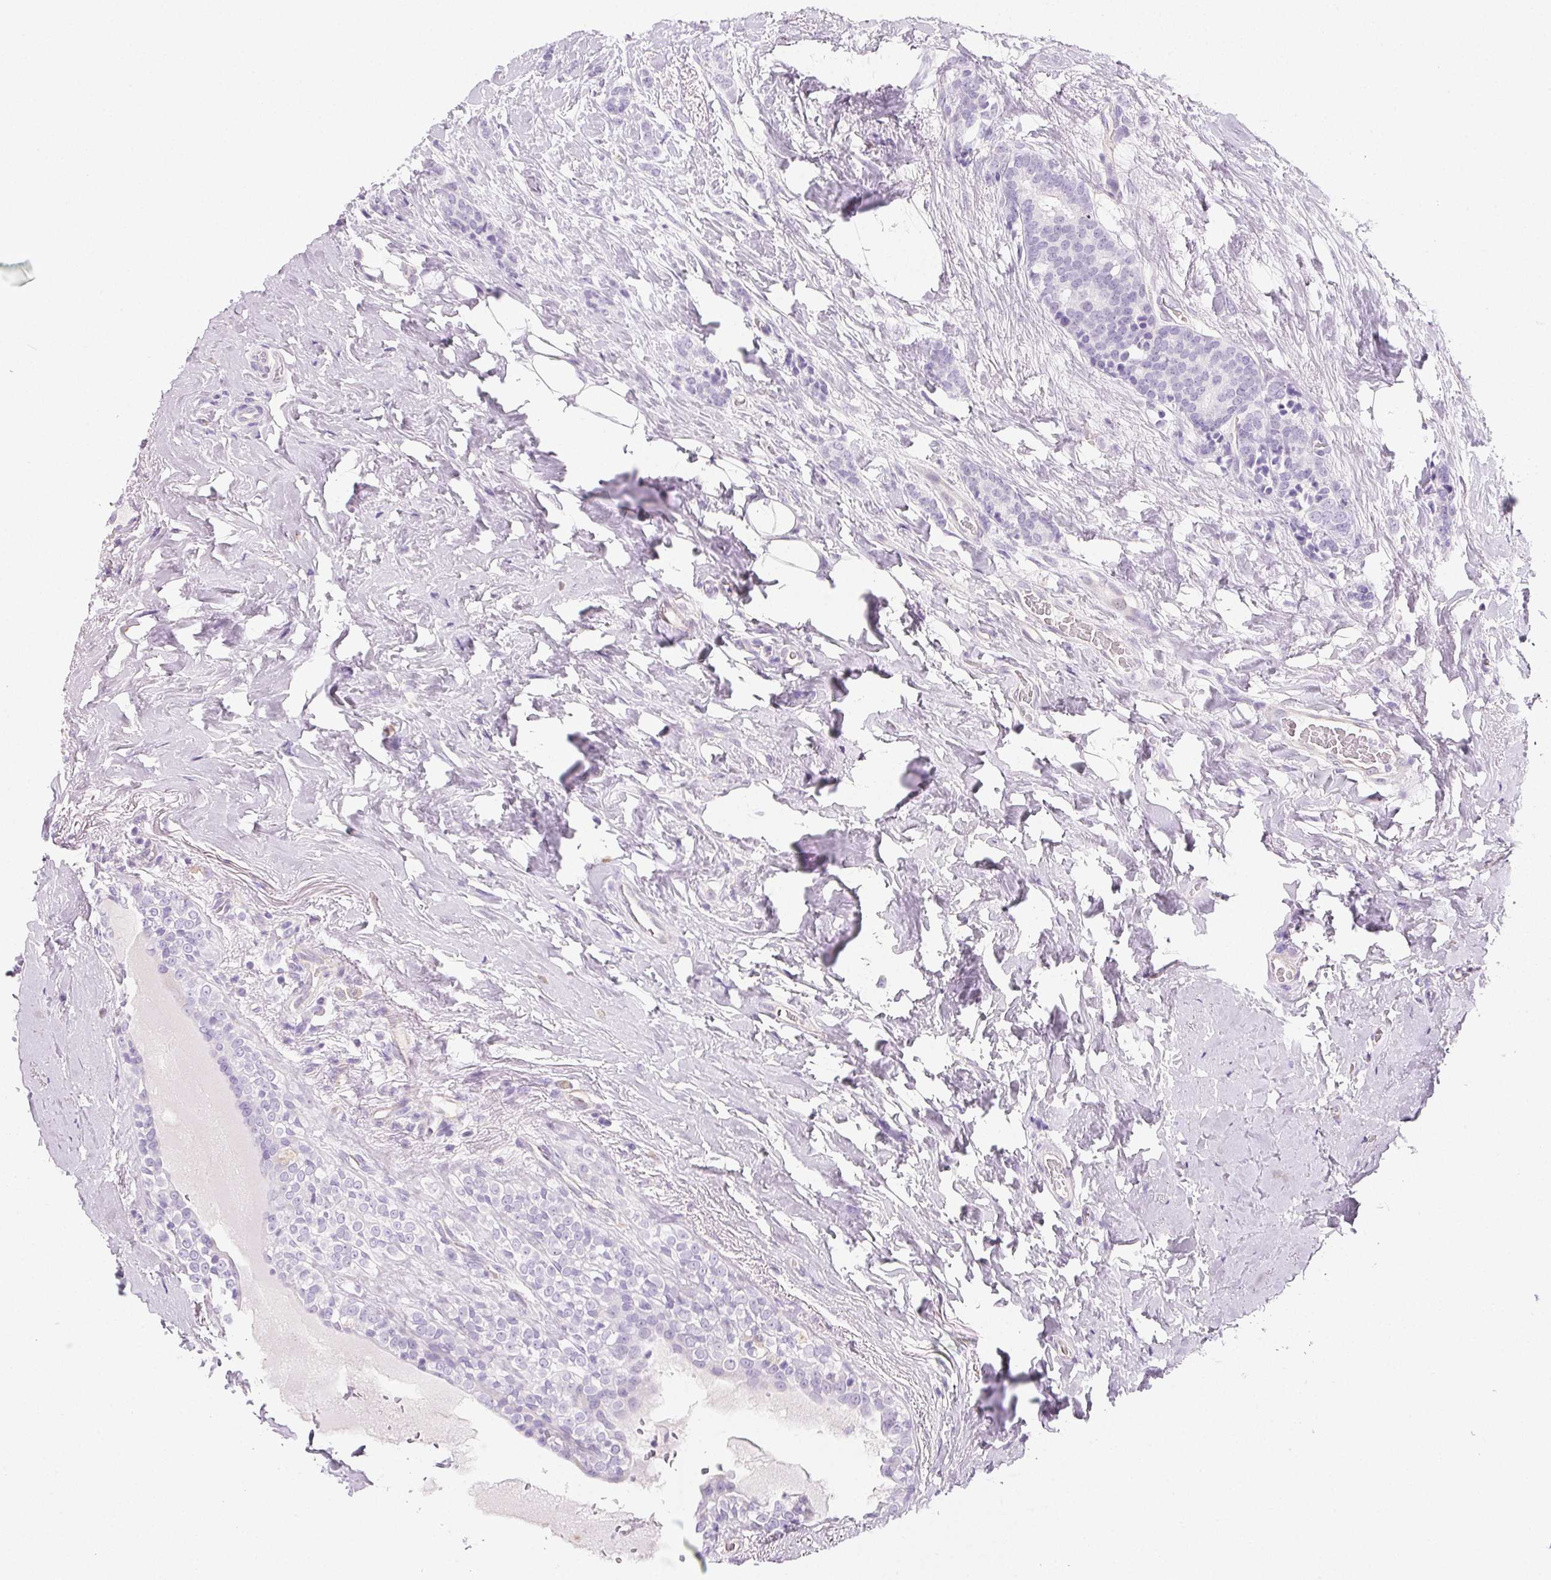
{"staining": {"intensity": "negative", "quantity": "none", "location": "none"}, "tissue": "breast cancer", "cell_type": "Tumor cells", "image_type": "cancer", "snomed": [{"axis": "morphology", "description": "Normal tissue, NOS"}, {"axis": "morphology", "description": "Duct carcinoma"}, {"axis": "topography", "description": "Breast"}], "caption": "Micrograph shows no protein positivity in tumor cells of invasive ductal carcinoma (breast) tissue. (IHC, brightfield microscopy, high magnification).", "gene": "PRSS3", "patient": {"sex": "female", "age": 77}}